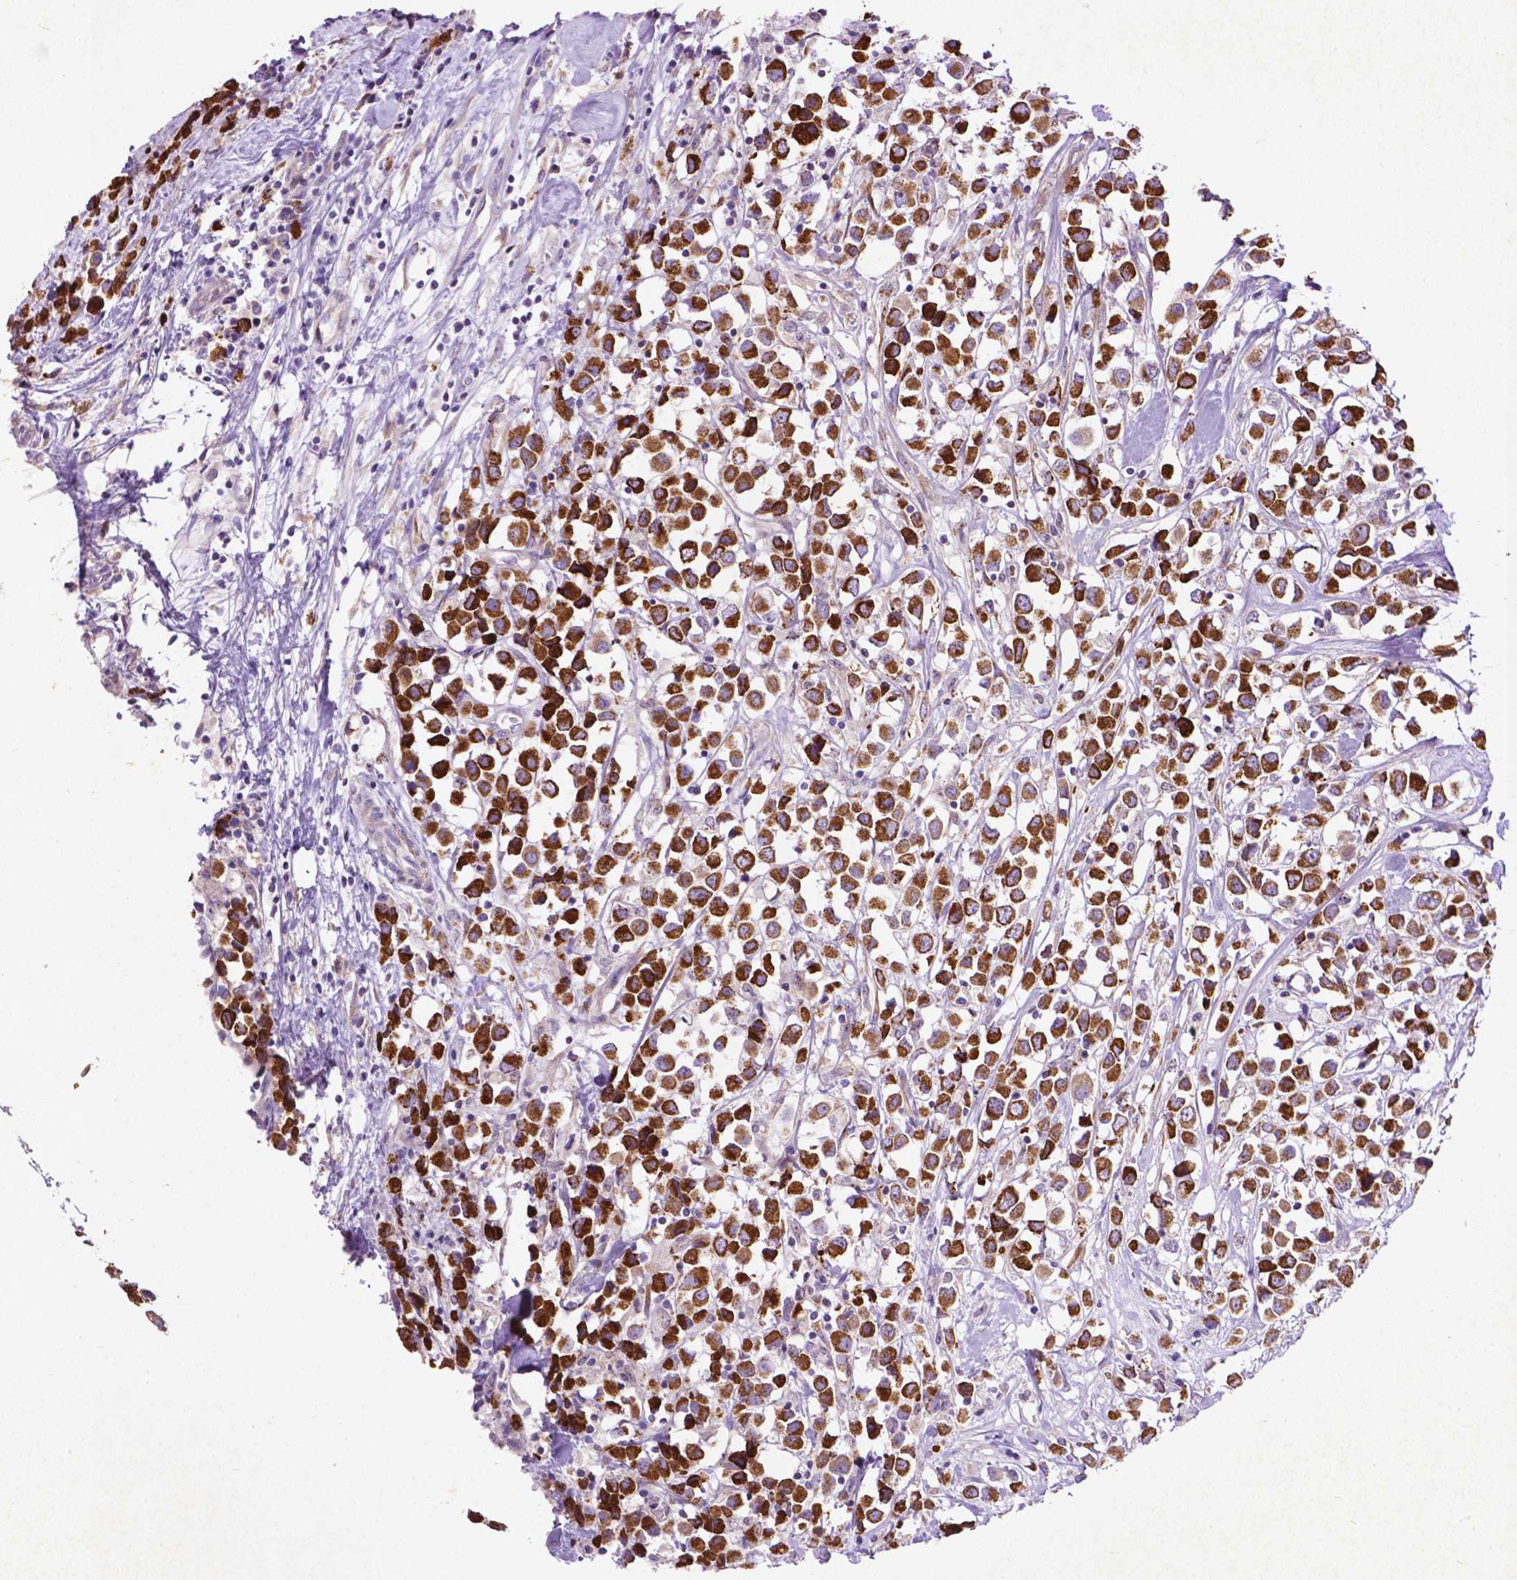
{"staining": {"intensity": "strong", "quantity": ">75%", "location": "cytoplasmic/membranous"}, "tissue": "breast cancer", "cell_type": "Tumor cells", "image_type": "cancer", "snomed": [{"axis": "morphology", "description": "Duct carcinoma"}, {"axis": "topography", "description": "Breast"}], "caption": "Protein expression analysis of breast invasive ductal carcinoma displays strong cytoplasmic/membranous staining in approximately >75% of tumor cells.", "gene": "THEGL", "patient": {"sex": "female", "age": 61}}